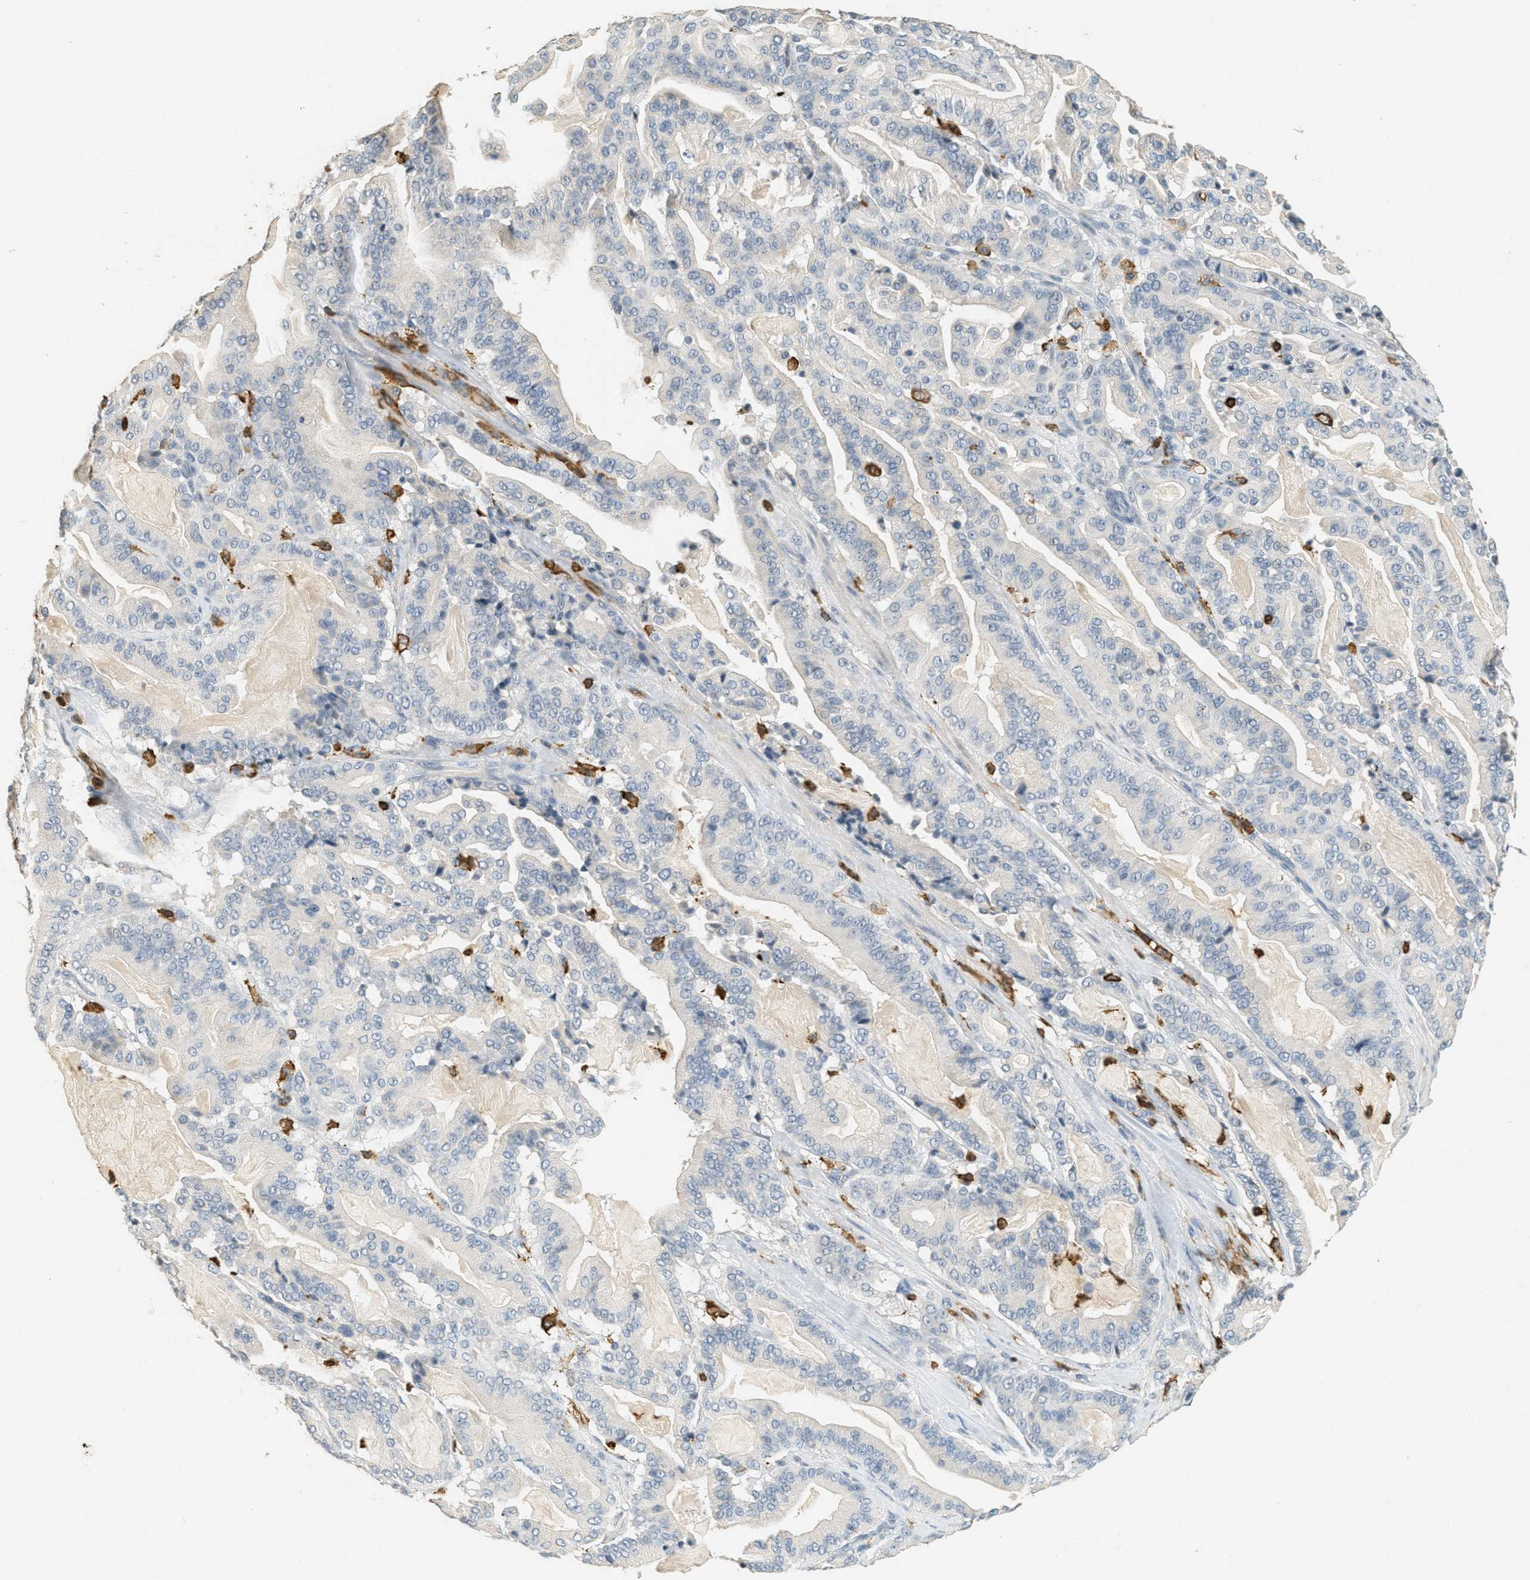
{"staining": {"intensity": "negative", "quantity": "none", "location": "none"}, "tissue": "pancreatic cancer", "cell_type": "Tumor cells", "image_type": "cancer", "snomed": [{"axis": "morphology", "description": "Adenocarcinoma, NOS"}, {"axis": "topography", "description": "Pancreas"}], "caption": "This is an immunohistochemistry (IHC) histopathology image of pancreatic adenocarcinoma. There is no positivity in tumor cells.", "gene": "LSP1", "patient": {"sex": "male", "age": 63}}